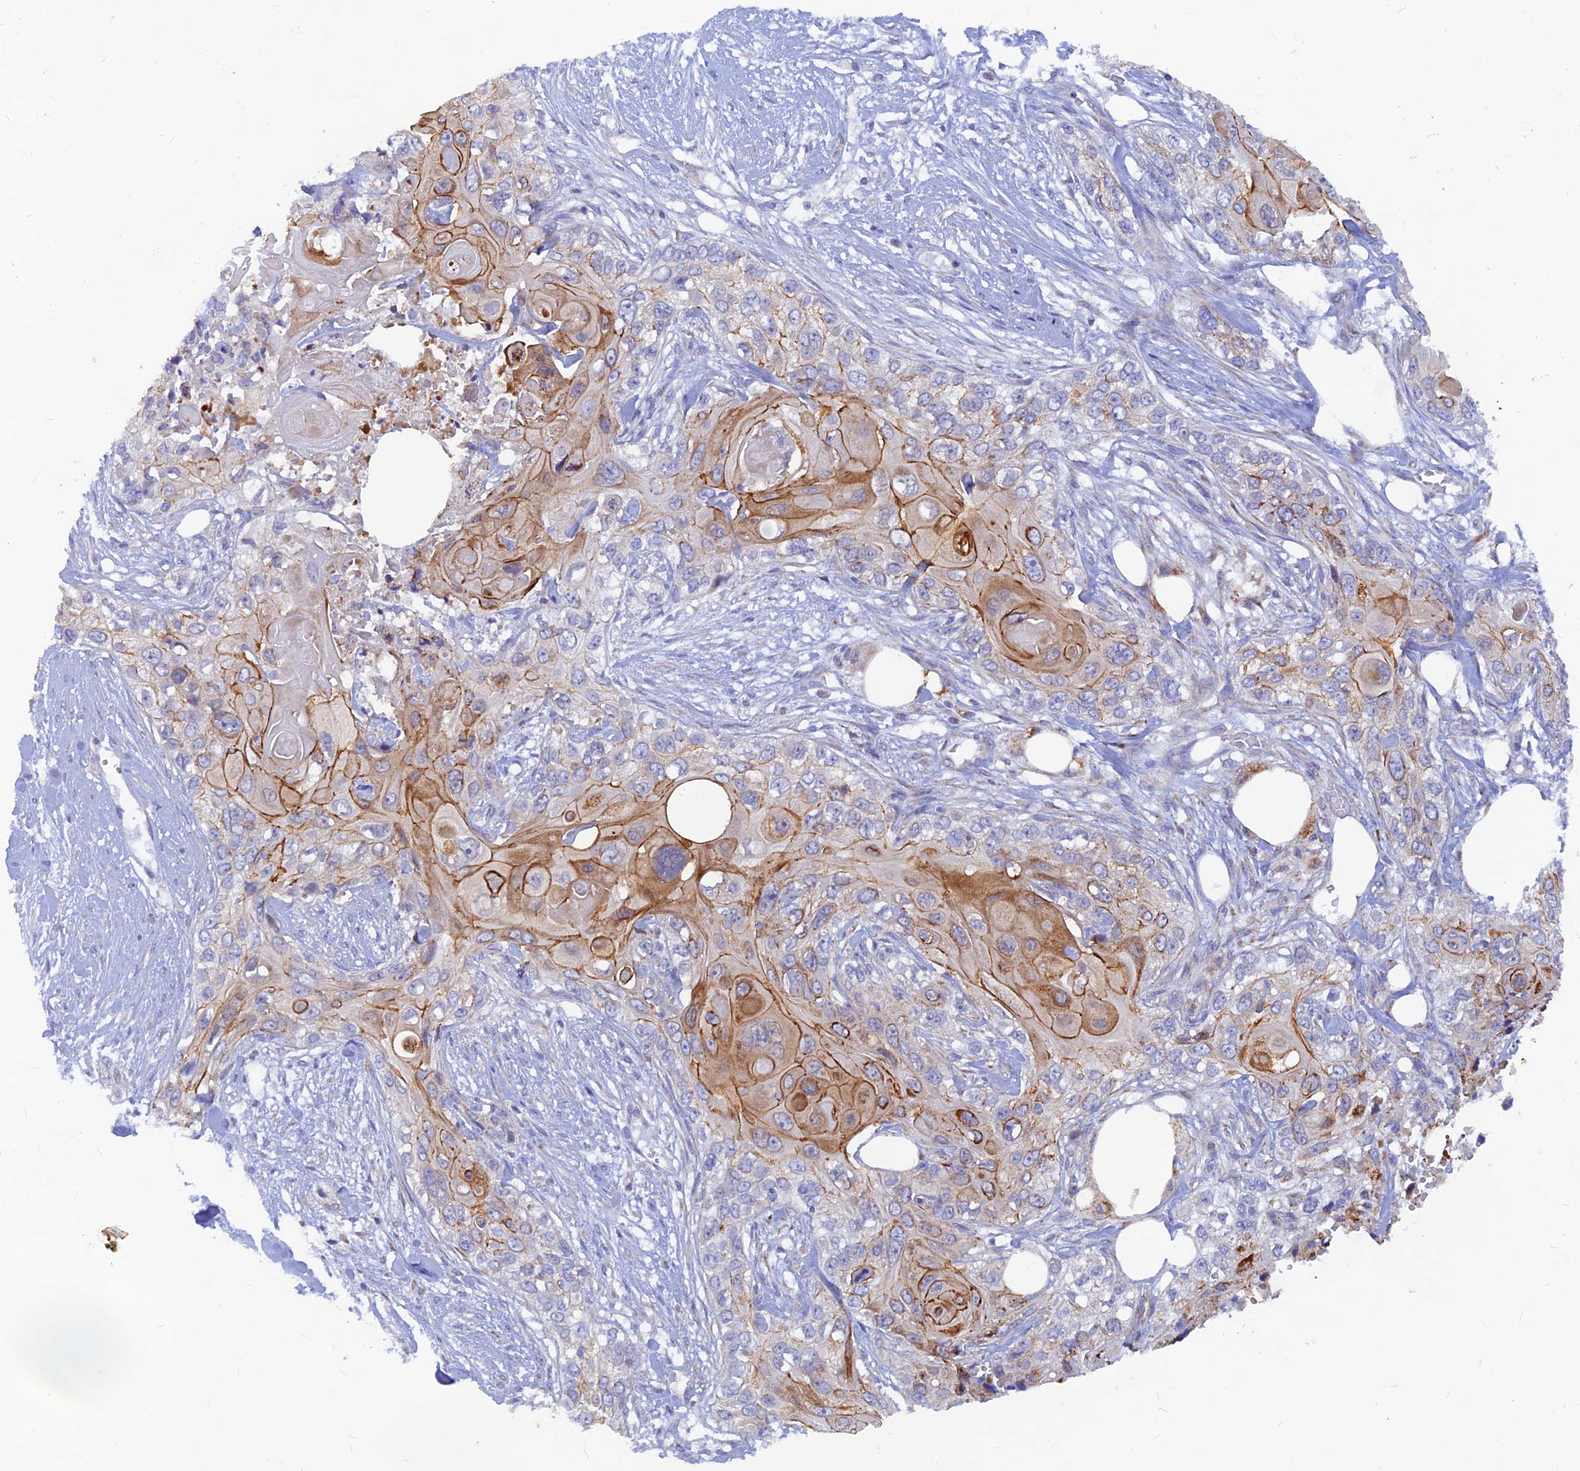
{"staining": {"intensity": "moderate", "quantity": ">75%", "location": "cytoplasmic/membranous"}, "tissue": "skin cancer", "cell_type": "Tumor cells", "image_type": "cancer", "snomed": [{"axis": "morphology", "description": "Normal tissue, NOS"}, {"axis": "morphology", "description": "Squamous cell carcinoma, NOS"}, {"axis": "topography", "description": "Skin"}], "caption": "Squamous cell carcinoma (skin) tissue displays moderate cytoplasmic/membranous positivity in approximately >75% of tumor cells (Brightfield microscopy of DAB IHC at high magnification).", "gene": "DNAJC16", "patient": {"sex": "male", "age": 72}}